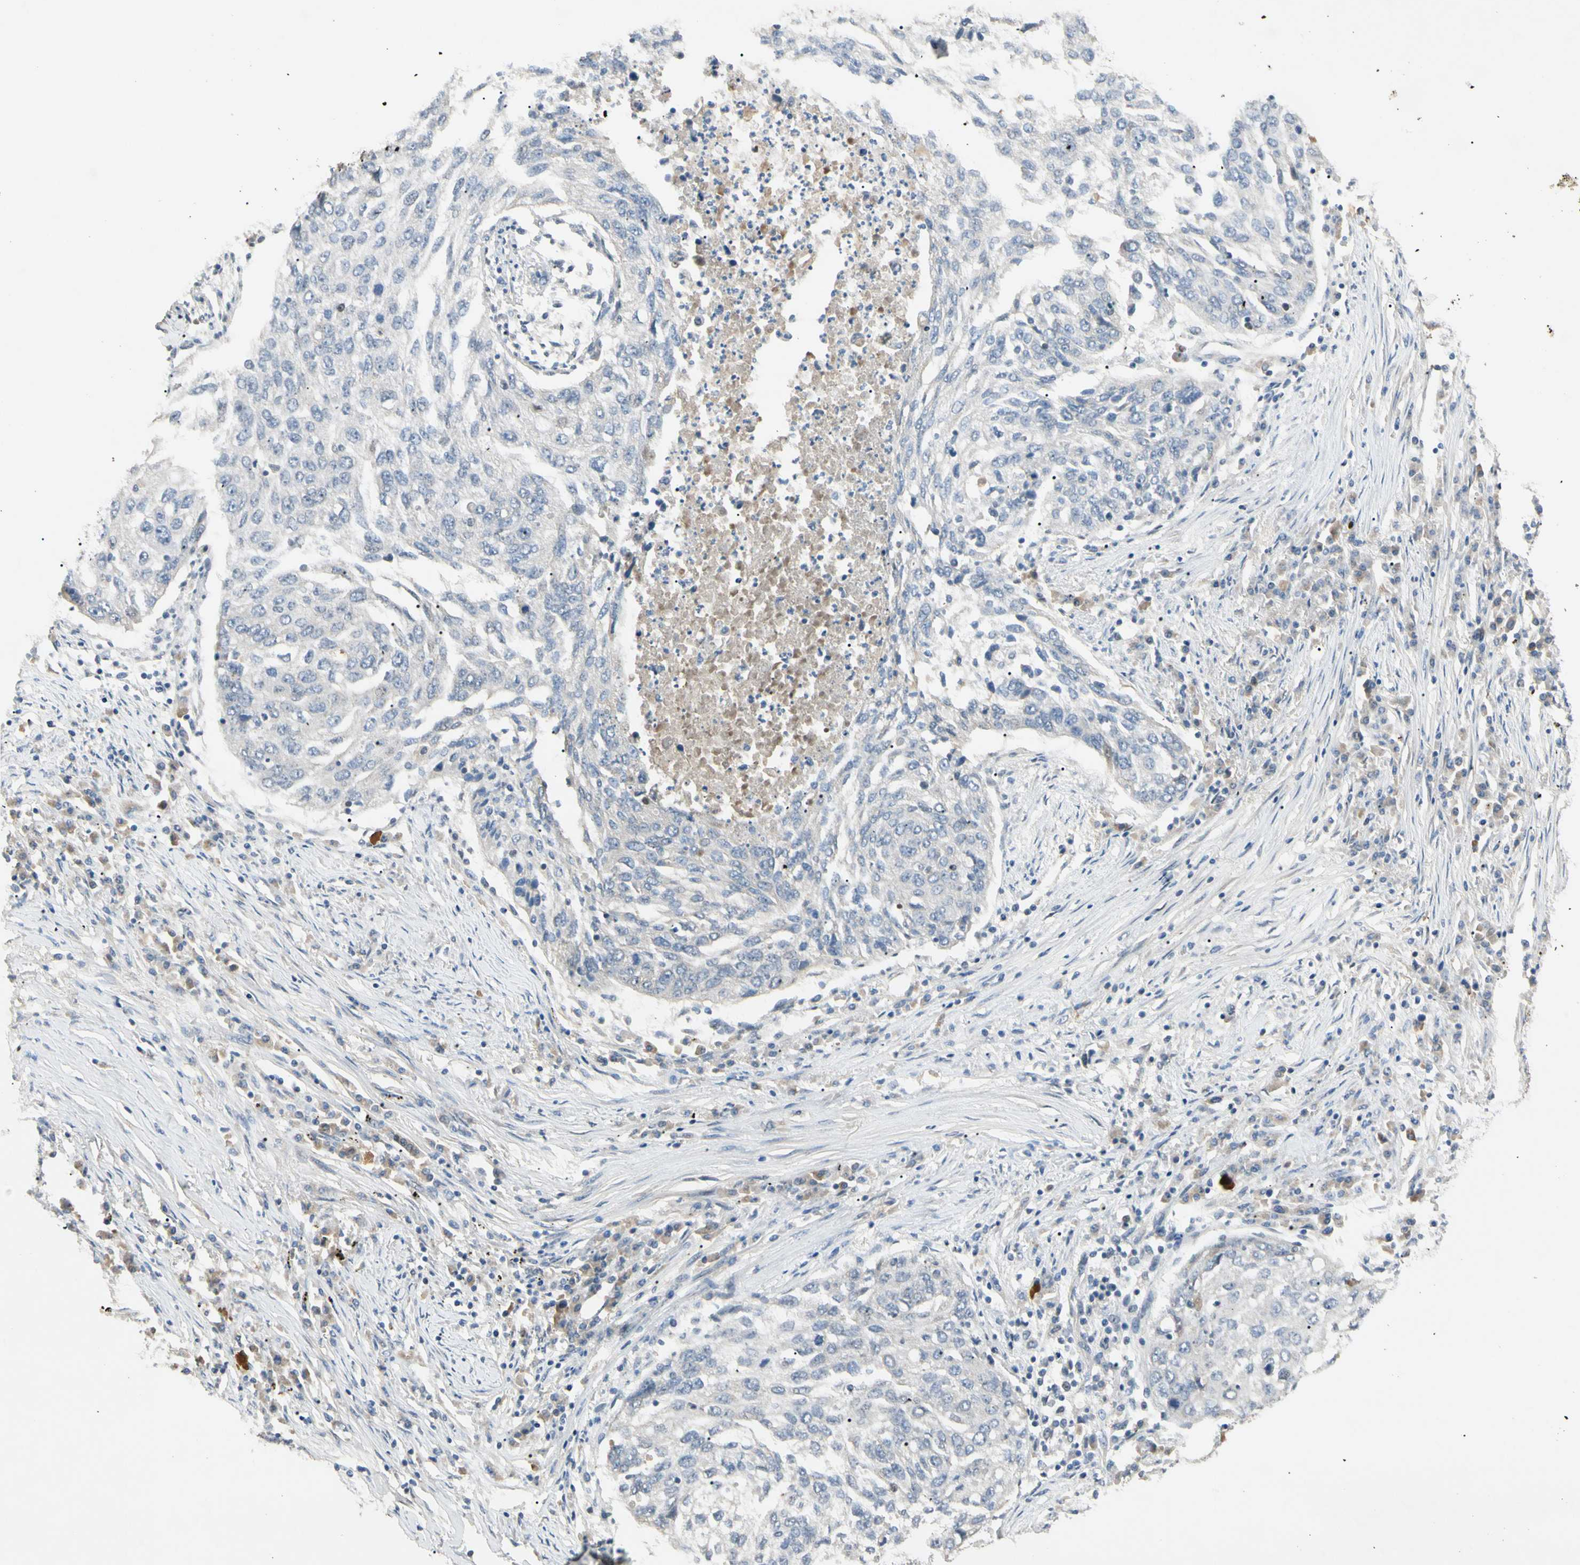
{"staining": {"intensity": "negative", "quantity": "none", "location": "none"}, "tissue": "lung cancer", "cell_type": "Tumor cells", "image_type": "cancer", "snomed": [{"axis": "morphology", "description": "Squamous cell carcinoma, NOS"}, {"axis": "topography", "description": "Lung"}], "caption": "The IHC photomicrograph has no significant positivity in tumor cells of squamous cell carcinoma (lung) tissue.", "gene": "PRSS21", "patient": {"sex": "female", "age": 63}}